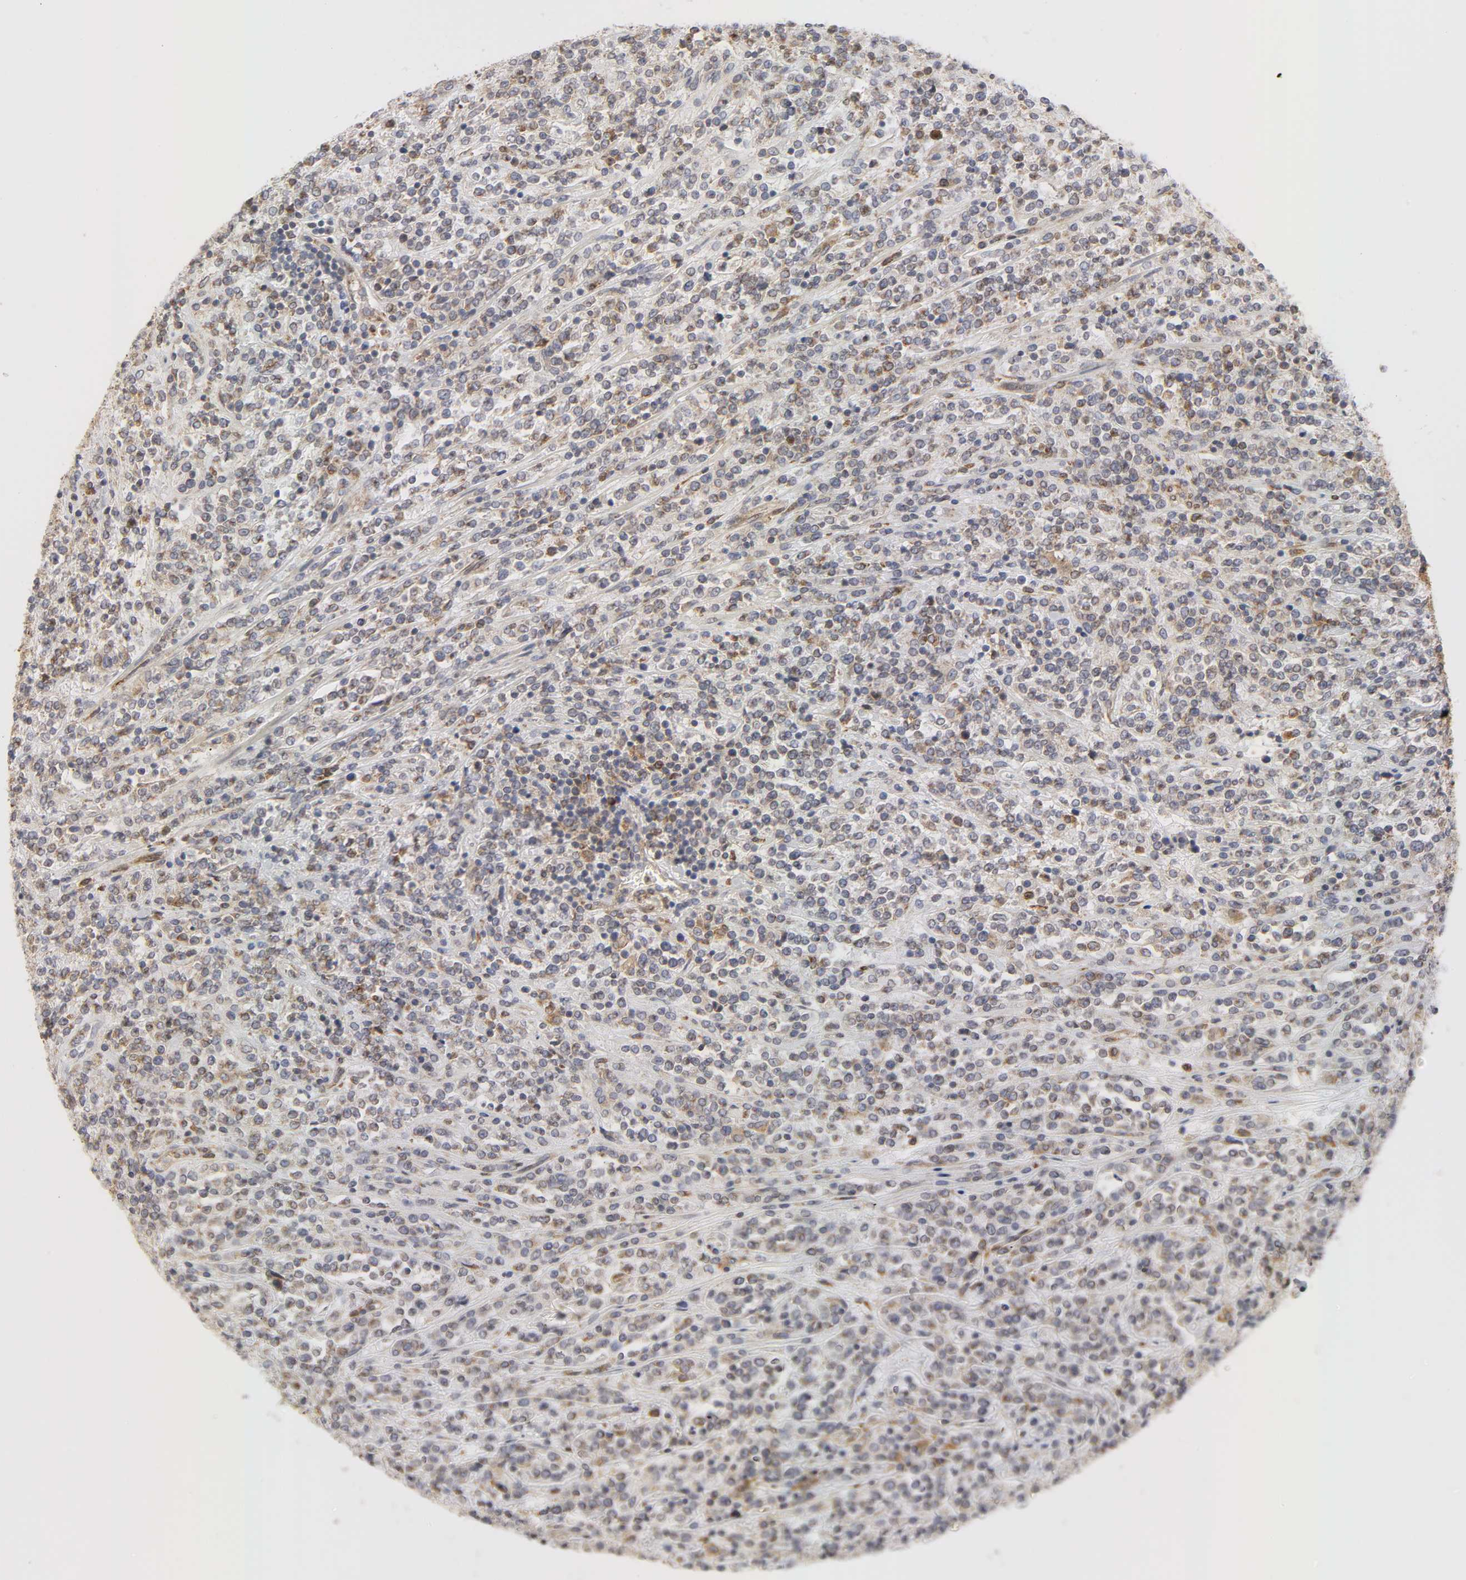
{"staining": {"intensity": "moderate", "quantity": ">75%", "location": "cytoplasmic/membranous"}, "tissue": "lymphoma", "cell_type": "Tumor cells", "image_type": "cancer", "snomed": [{"axis": "morphology", "description": "Malignant lymphoma, non-Hodgkin's type, High grade"}, {"axis": "topography", "description": "Soft tissue"}], "caption": "A micrograph of malignant lymphoma, non-Hodgkin's type (high-grade) stained for a protein shows moderate cytoplasmic/membranous brown staining in tumor cells.", "gene": "POR", "patient": {"sex": "male", "age": 18}}